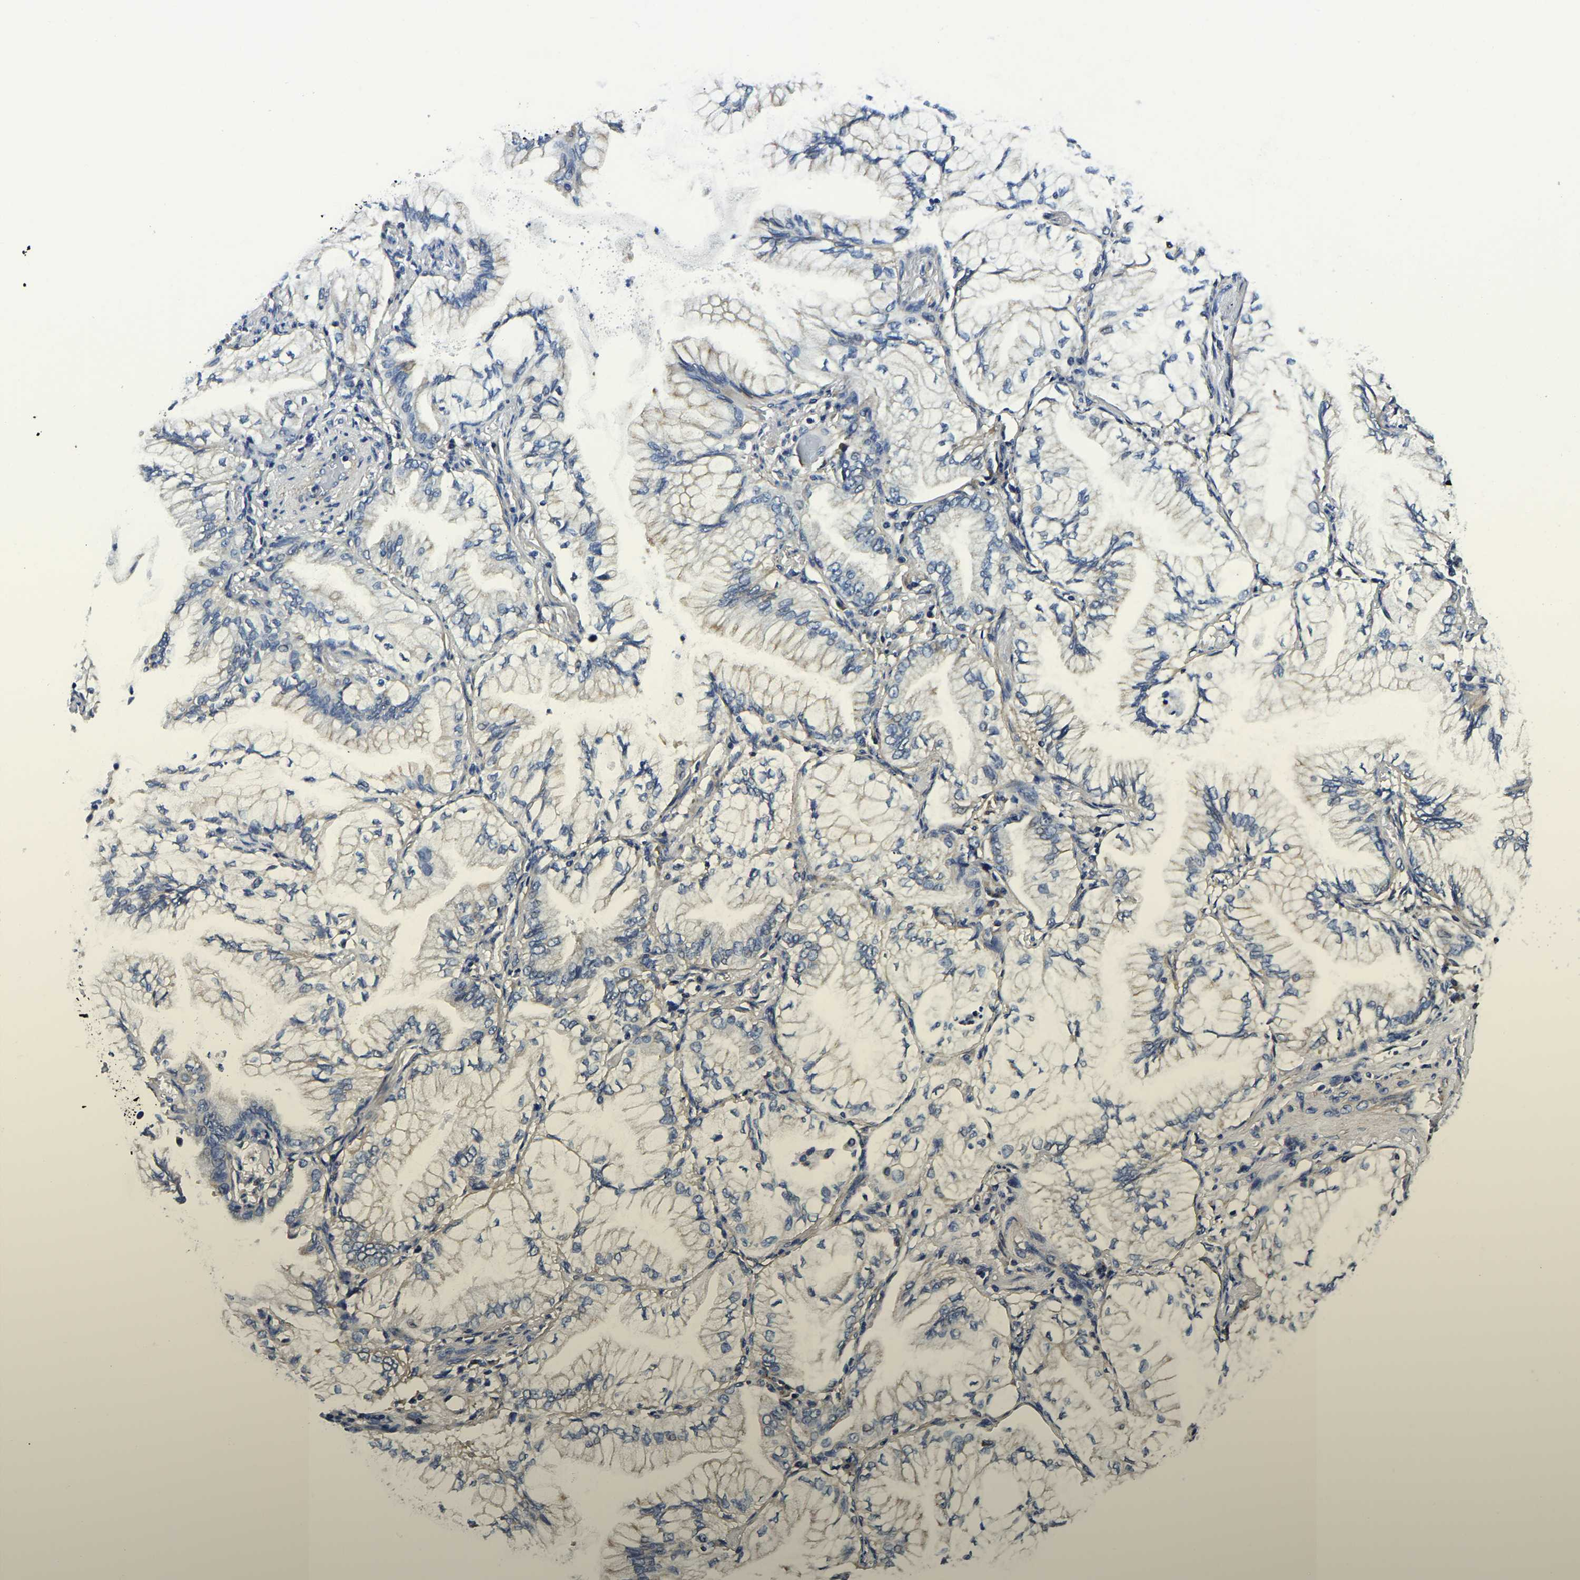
{"staining": {"intensity": "negative", "quantity": "none", "location": "none"}, "tissue": "lung cancer", "cell_type": "Tumor cells", "image_type": "cancer", "snomed": [{"axis": "morphology", "description": "Adenocarcinoma, NOS"}, {"axis": "topography", "description": "Lung"}], "caption": "High power microscopy image of an immunohistochemistry histopathology image of lung cancer, revealing no significant expression in tumor cells. (Brightfield microscopy of DAB (3,3'-diaminobenzidine) IHC at high magnification).", "gene": "KCTD17", "patient": {"sex": "female", "age": 70}}